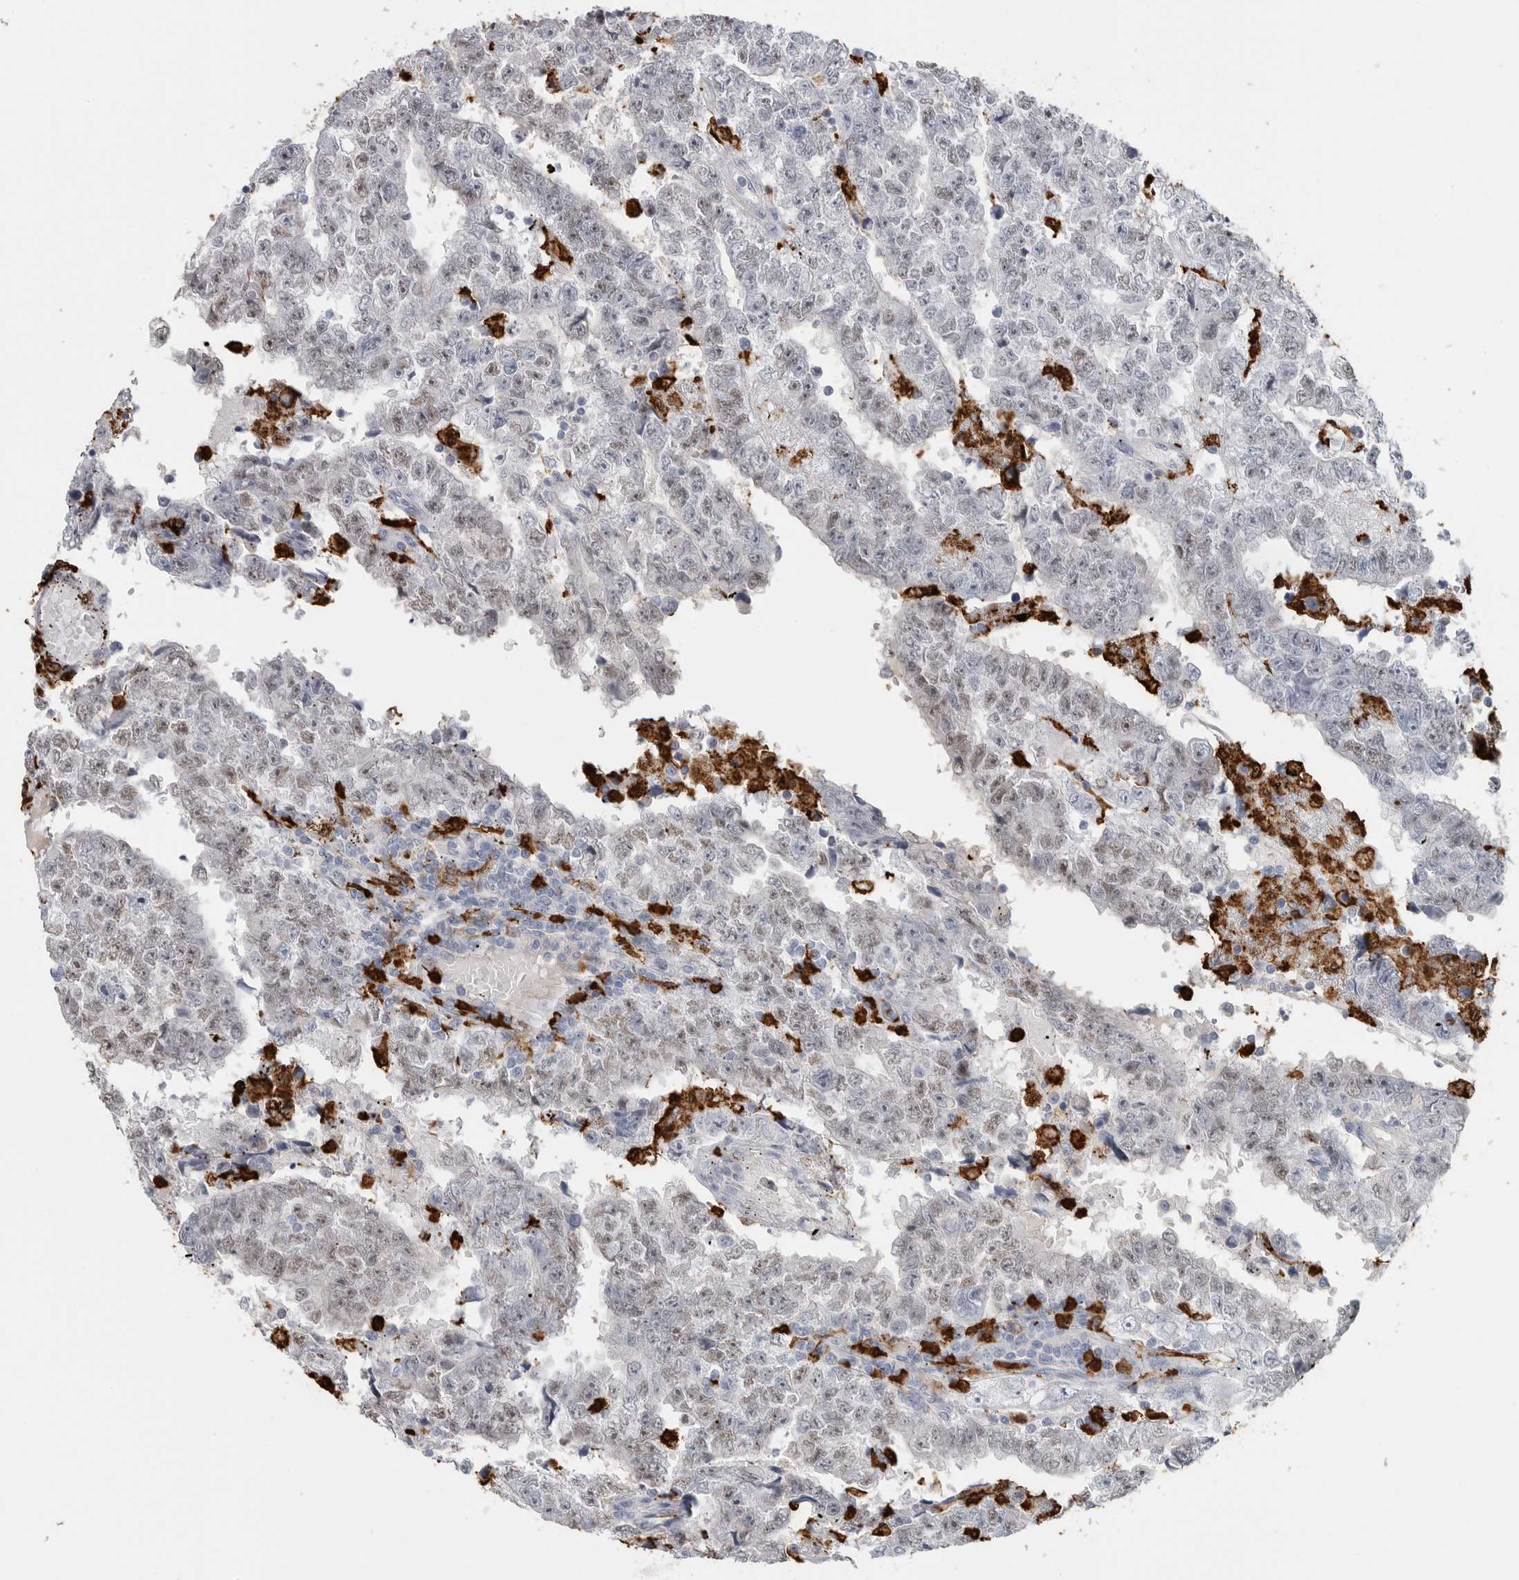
{"staining": {"intensity": "weak", "quantity": "25%-75%", "location": "nuclear"}, "tissue": "testis cancer", "cell_type": "Tumor cells", "image_type": "cancer", "snomed": [{"axis": "morphology", "description": "Carcinoma, Embryonal, NOS"}, {"axis": "topography", "description": "Testis"}], "caption": "A brown stain labels weak nuclear expression of a protein in embryonal carcinoma (testis) tumor cells. Immunohistochemistry (ihc) stains the protein of interest in brown and the nuclei are stained blue.", "gene": "CYB561D1", "patient": {"sex": "male", "age": 25}}